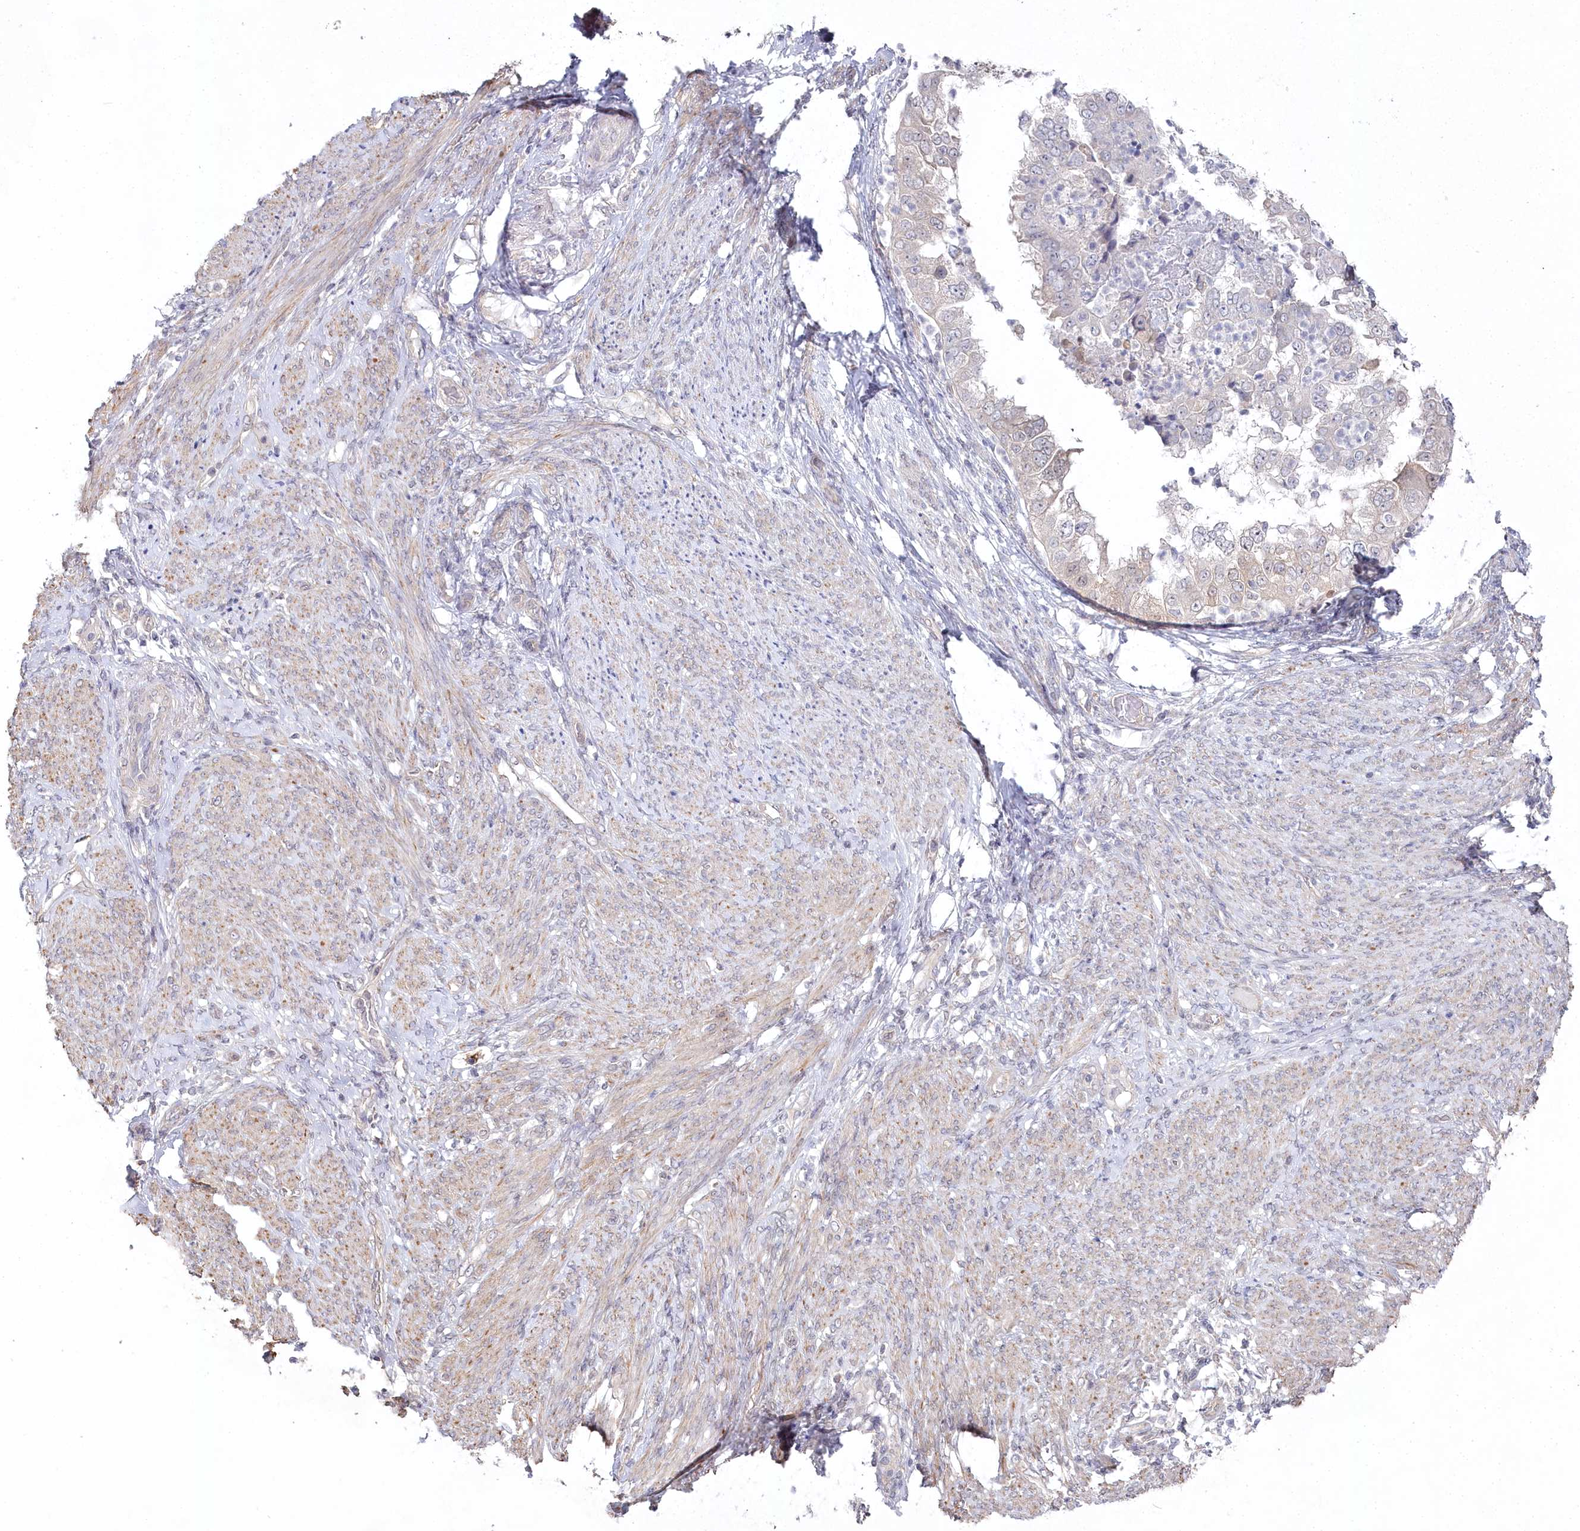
{"staining": {"intensity": "negative", "quantity": "none", "location": "none"}, "tissue": "endometrial cancer", "cell_type": "Tumor cells", "image_type": "cancer", "snomed": [{"axis": "morphology", "description": "Adenocarcinoma, NOS"}, {"axis": "topography", "description": "Endometrium"}], "caption": "A high-resolution histopathology image shows IHC staining of endometrial cancer, which reveals no significant positivity in tumor cells.", "gene": "AAMDC", "patient": {"sex": "female", "age": 85}}